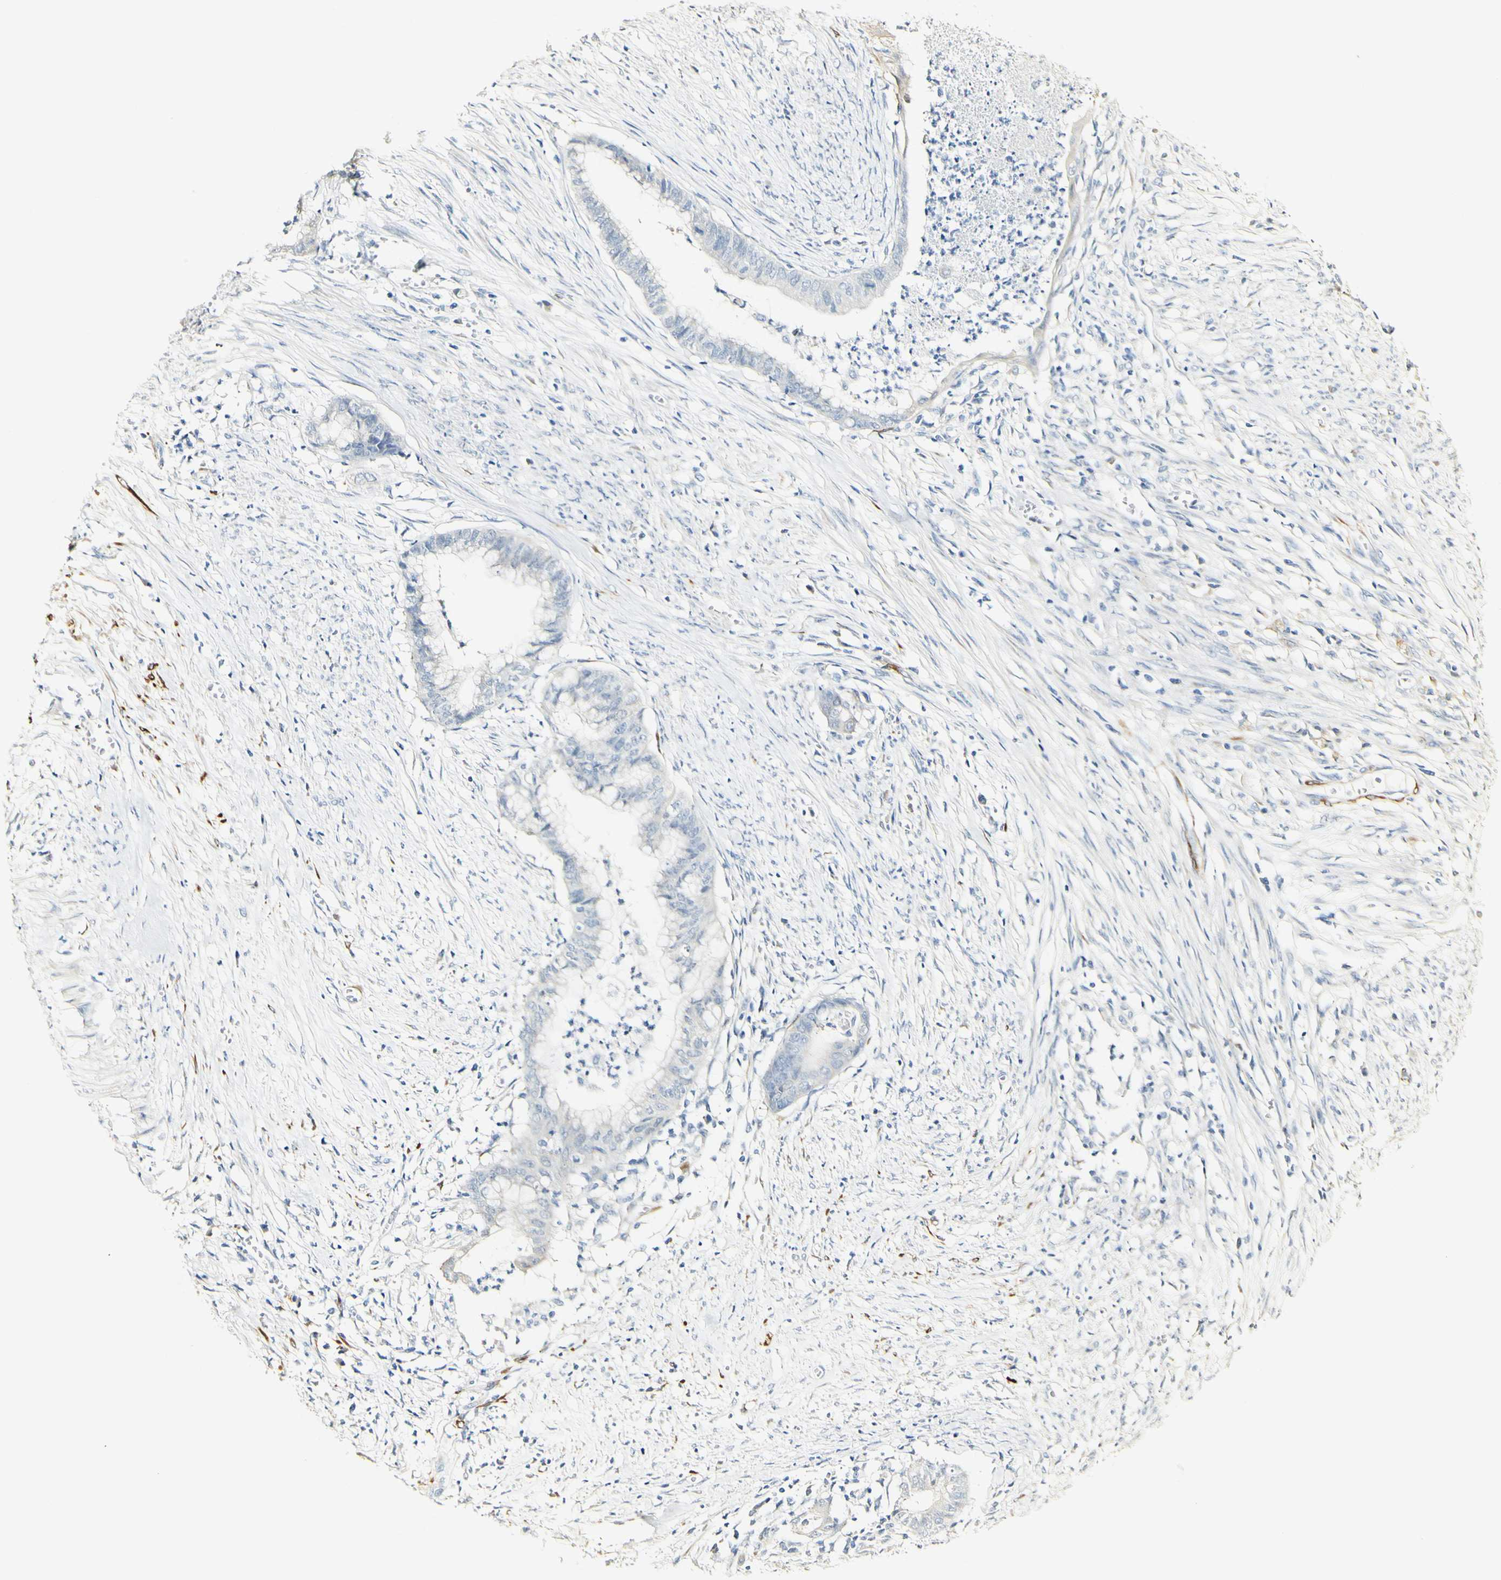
{"staining": {"intensity": "negative", "quantity": "none", "location": "none"}, "tissue": "endometrial cancer", "cell_type": "Tumor cells", "image_type": "cancer", "snomed": [{"axis": "morphology", "description": "Necrosis, NOS"}, {"axis": "morphology", "description": "Adenocarcinoma, NOS"}, {"axis": "topography", "description": "Endometrium"}], "caption": "Tumor cells are negative for brown protein staining in adenocarcinoma (endometrial).", "gene": "FMO3", "patient": {"sex": "female", "age": 79}}